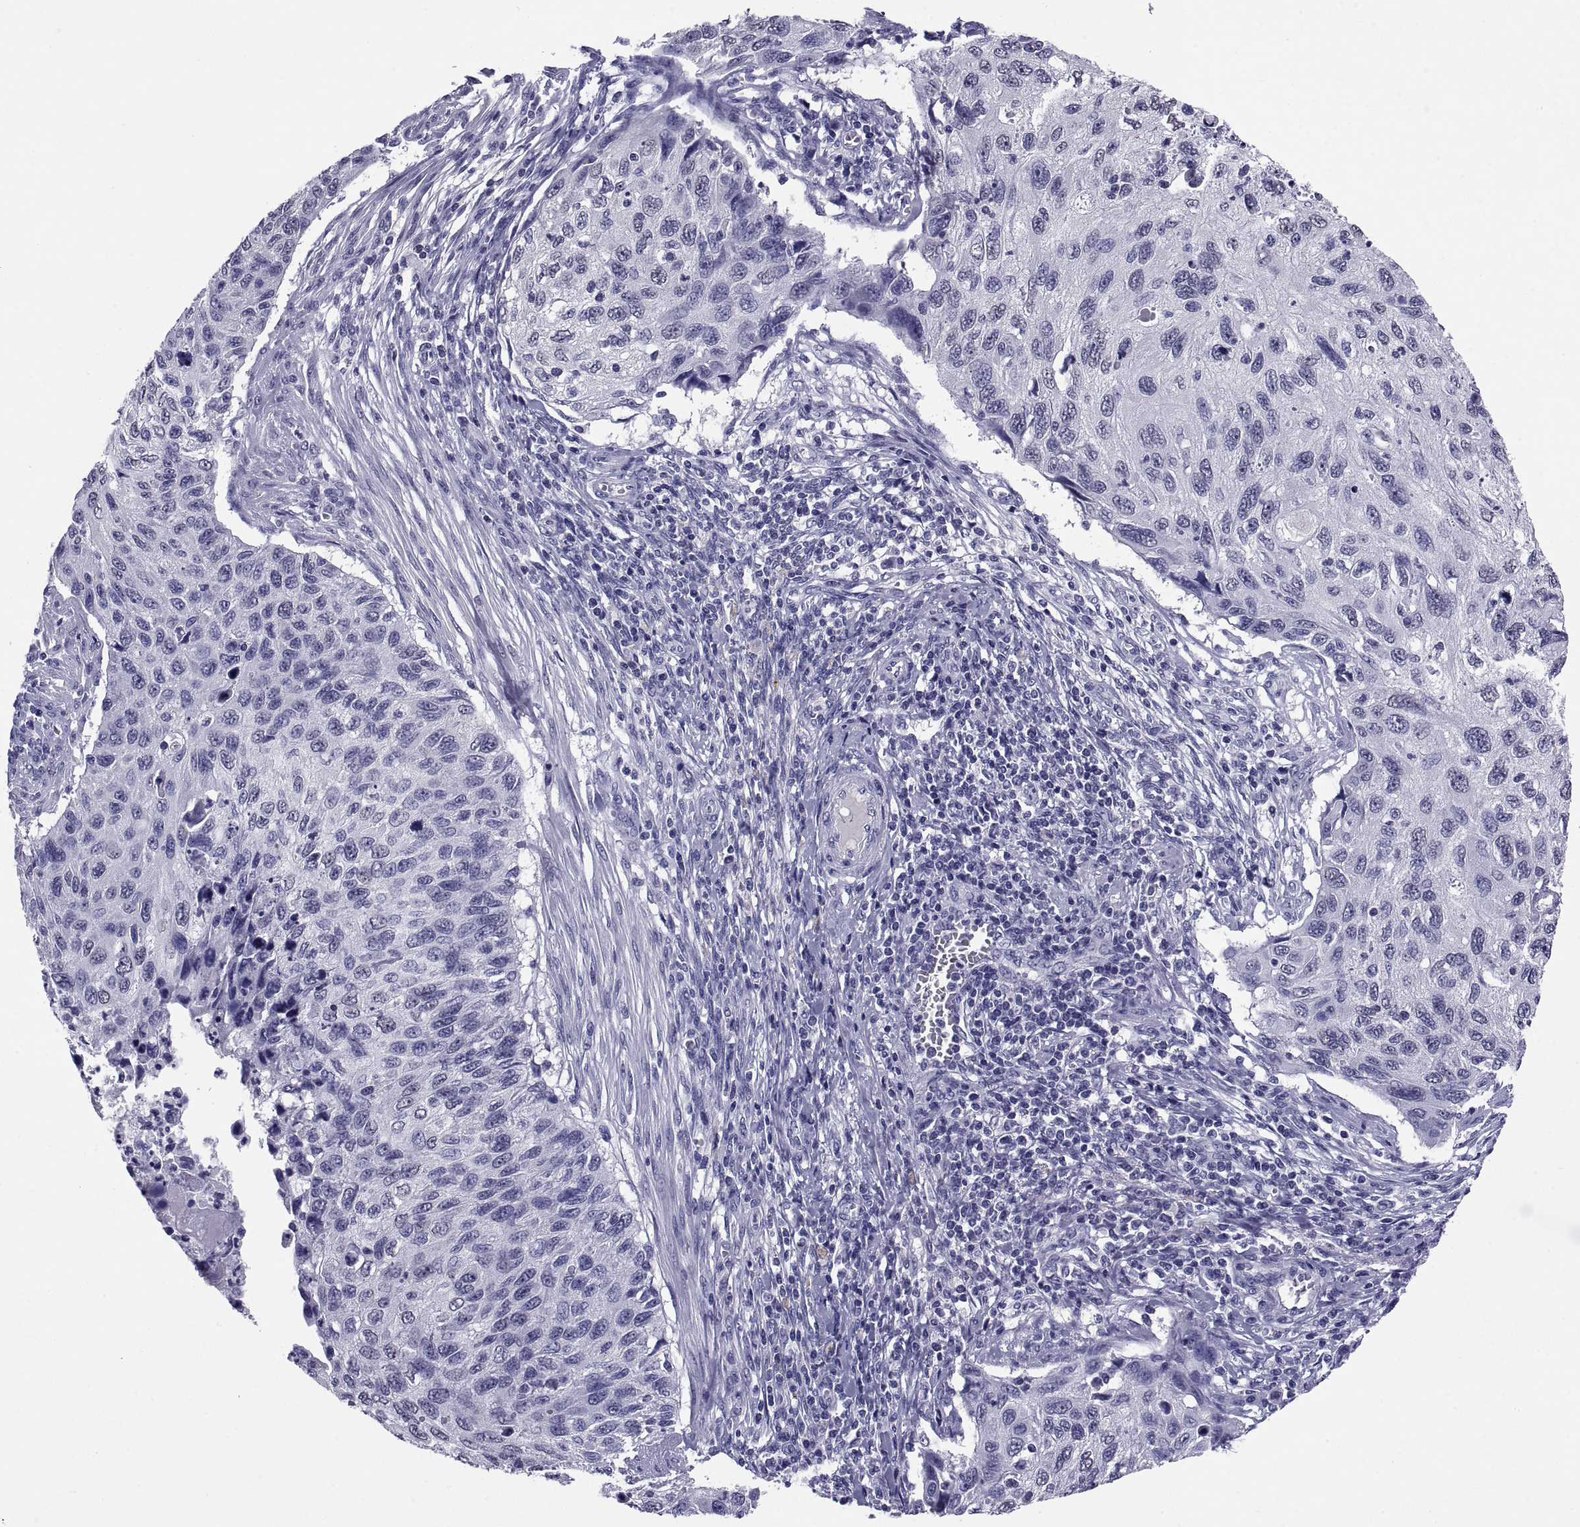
{"staining": {"intensity": "negative", "quantity": "none", "location": "none"}, "tissue": "cervical cancer", "cell_type": "Tumor cells", "image_type": "cancer", "snomed": [{"axis": "morphology", "description": "Squamous cell carcinoma, NOS"}, {"axis": "topography", "description": "Cervix"}], "caption": "DAB (3,3'-diaminobenzidine) immunohistochemical staining of cervical squamous cell carcinoma displays no significant staining in tumor cells. Nuclei are stained in blue.", "gene": "TGFBR3L", "patient": {"sex": "female", "age": 70}}